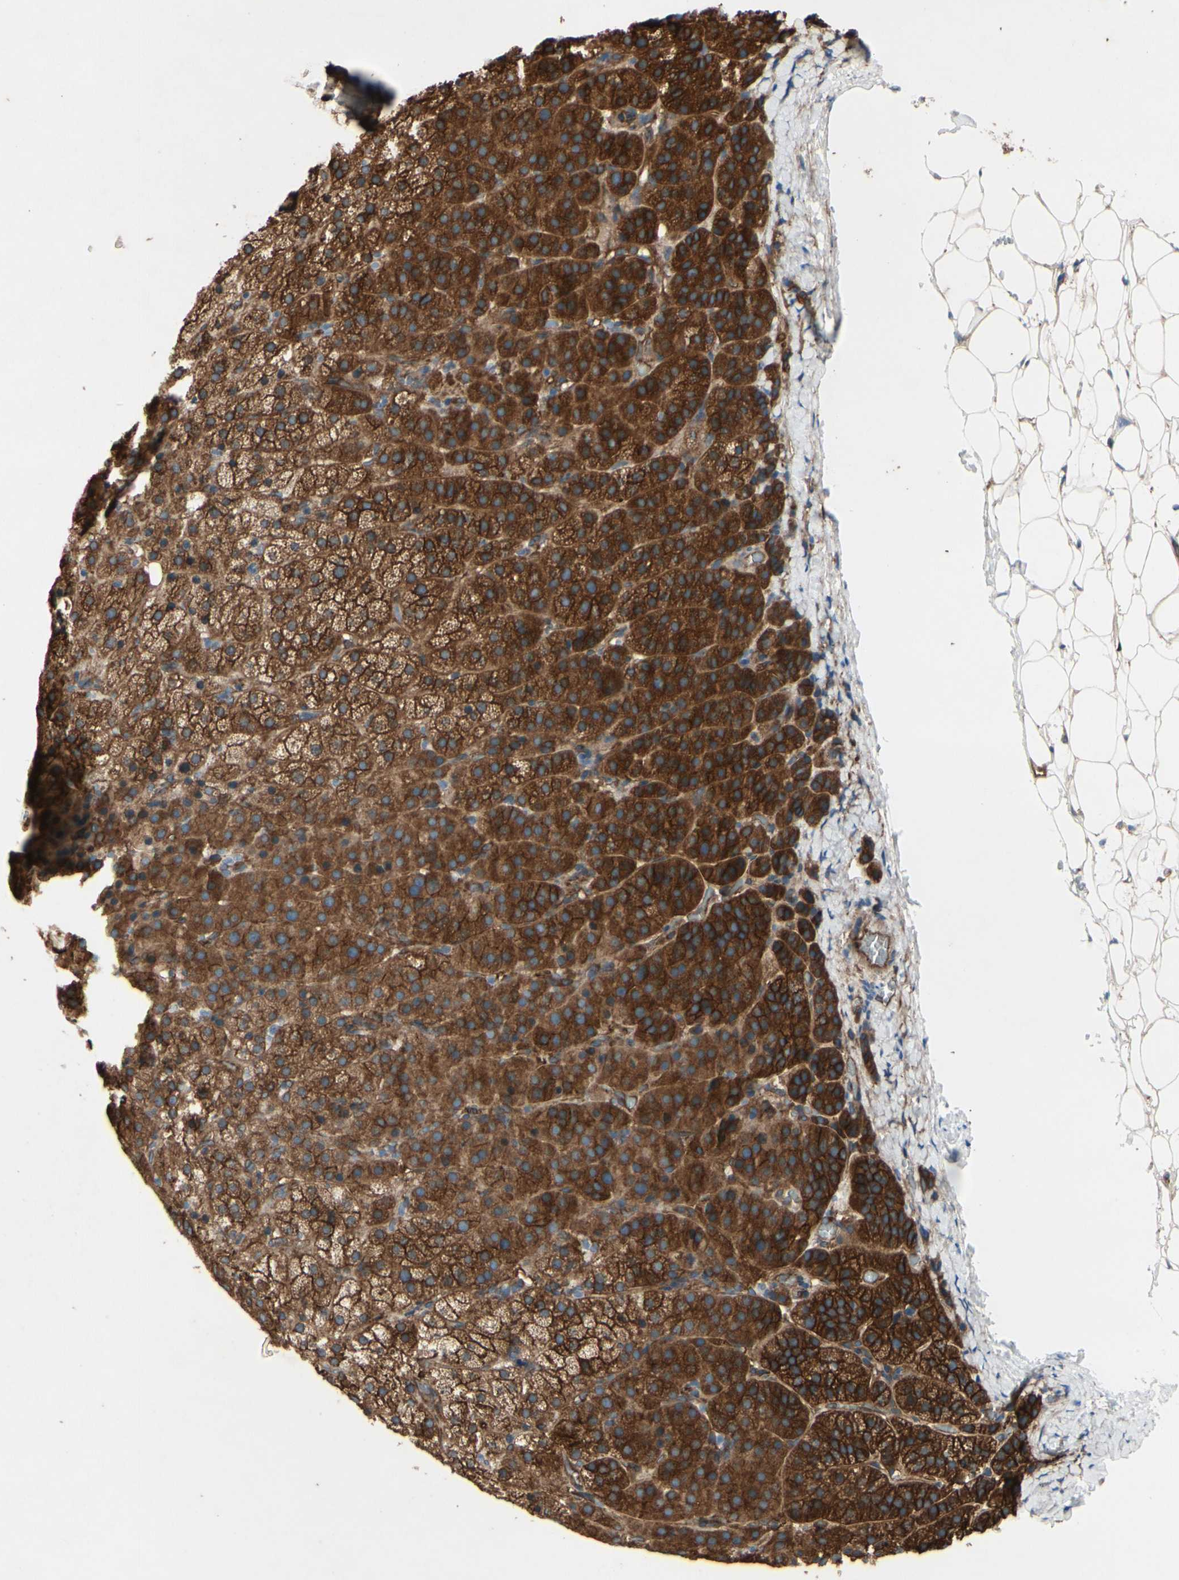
{"staining": {"intensity": "moderate", "quantity": ">75%", "location": "cytoplasmic/membranous"}, "tissue": "adrenal gland", "cell_type": "Glandular cells", "image_type": "normal", "snomed": [{"axis": "morphology", "description": "Normal tissue, NOS"}, {"axis": "topography", "description": "Adrenal gland"}], "caption": "DAB immunohistochemical staining of benign adrenal gland displays moderate cytoplasmic/membranous protein staining in about >75% of glandular cells.", "gene": "CTTNBP2", "patient": {"sex": "female", "age": 57}}